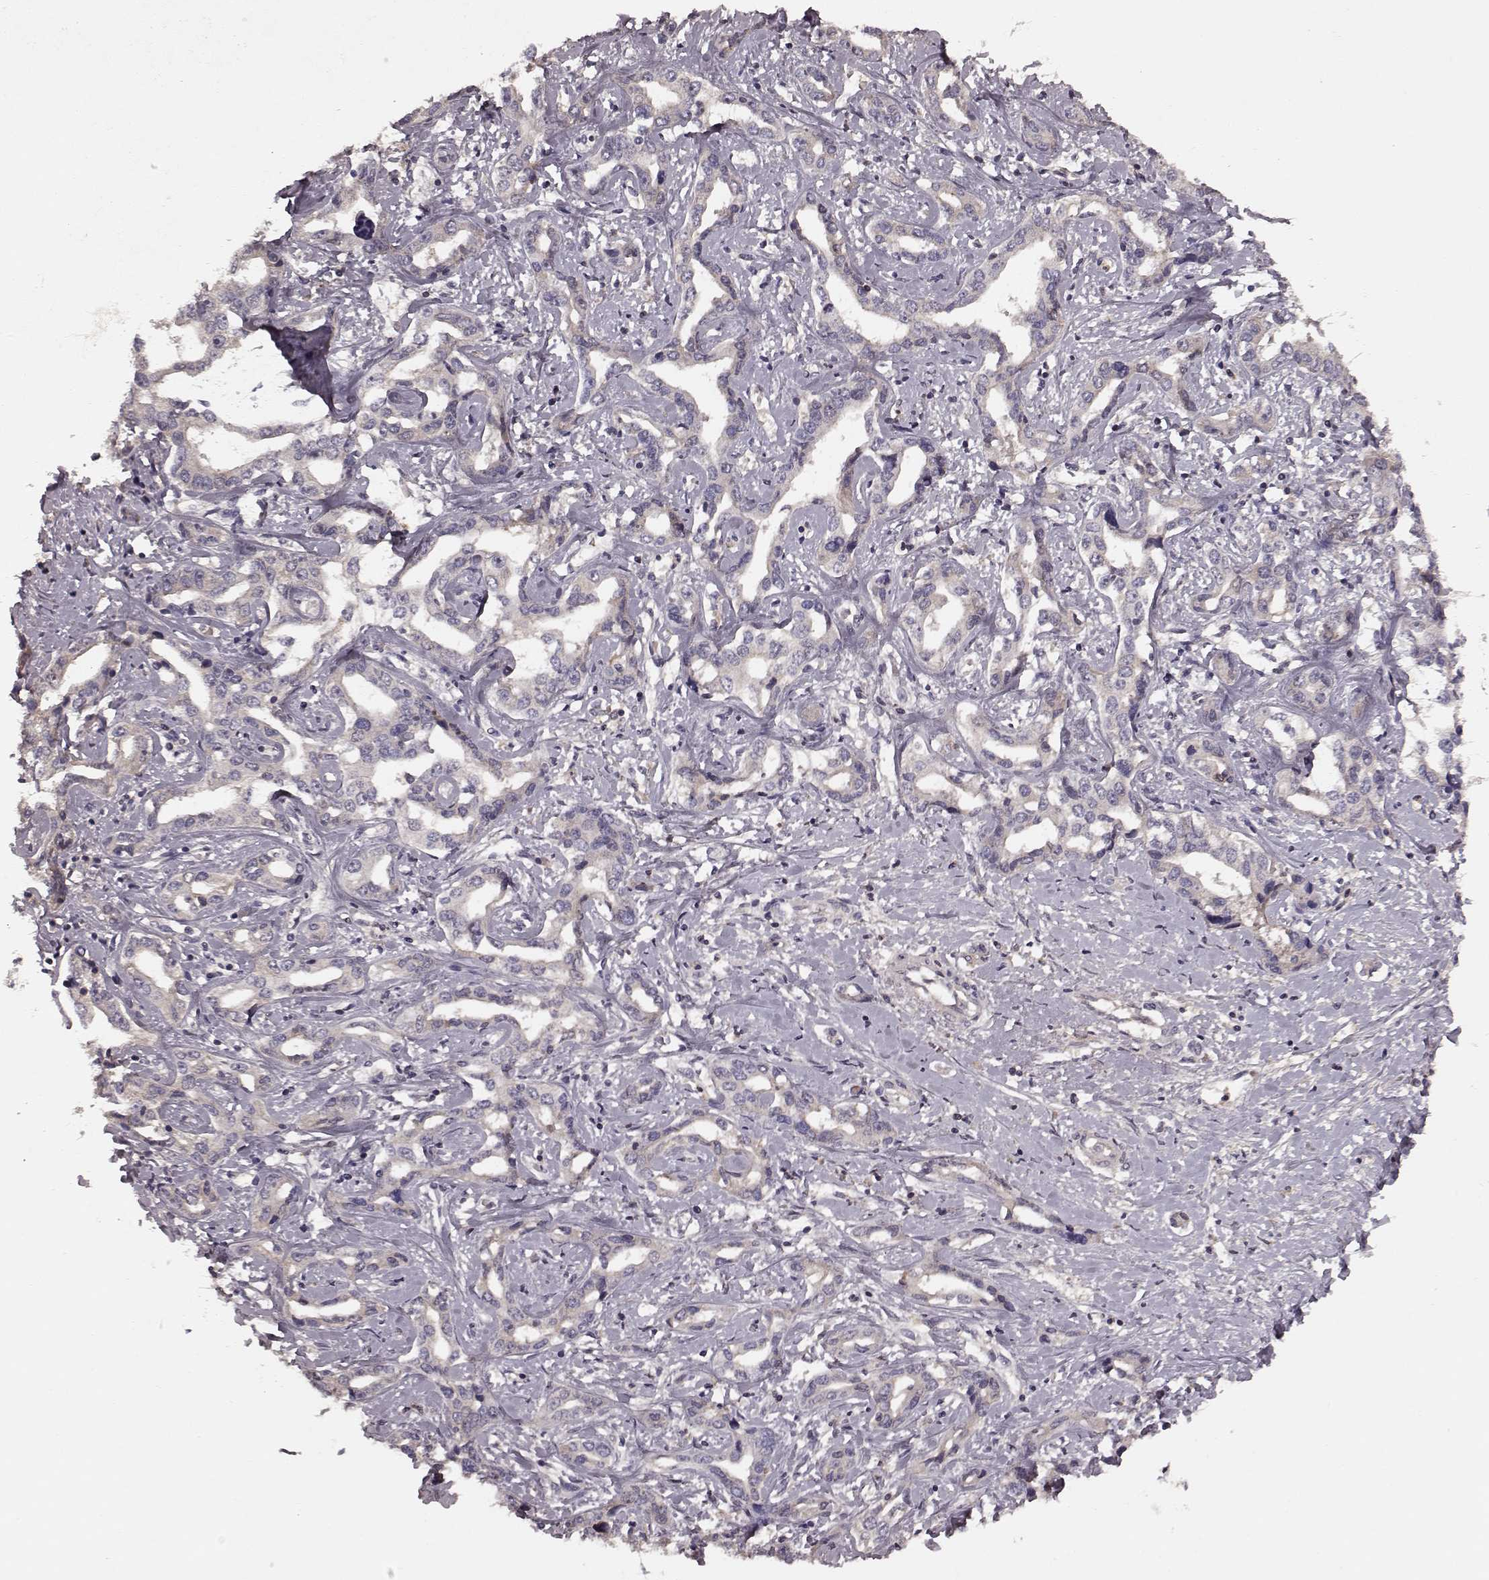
{"staining": {"intensity": "negative", "quantity": "none", "location": "none"}, "tissue": "liver cancer", "cell_type": "Tumor cells", "image_type": "cancer", "snomed": [{"axis": "morphology", "description": "Cholangiocarcinoma"}, {"axis": "topography", "description": "Liver"}], "caption": "Tumor cells show no significant protein staining in liver cancer.", "gene": "SLC22A18", "patient": {"sex": "male", "age": 59}}